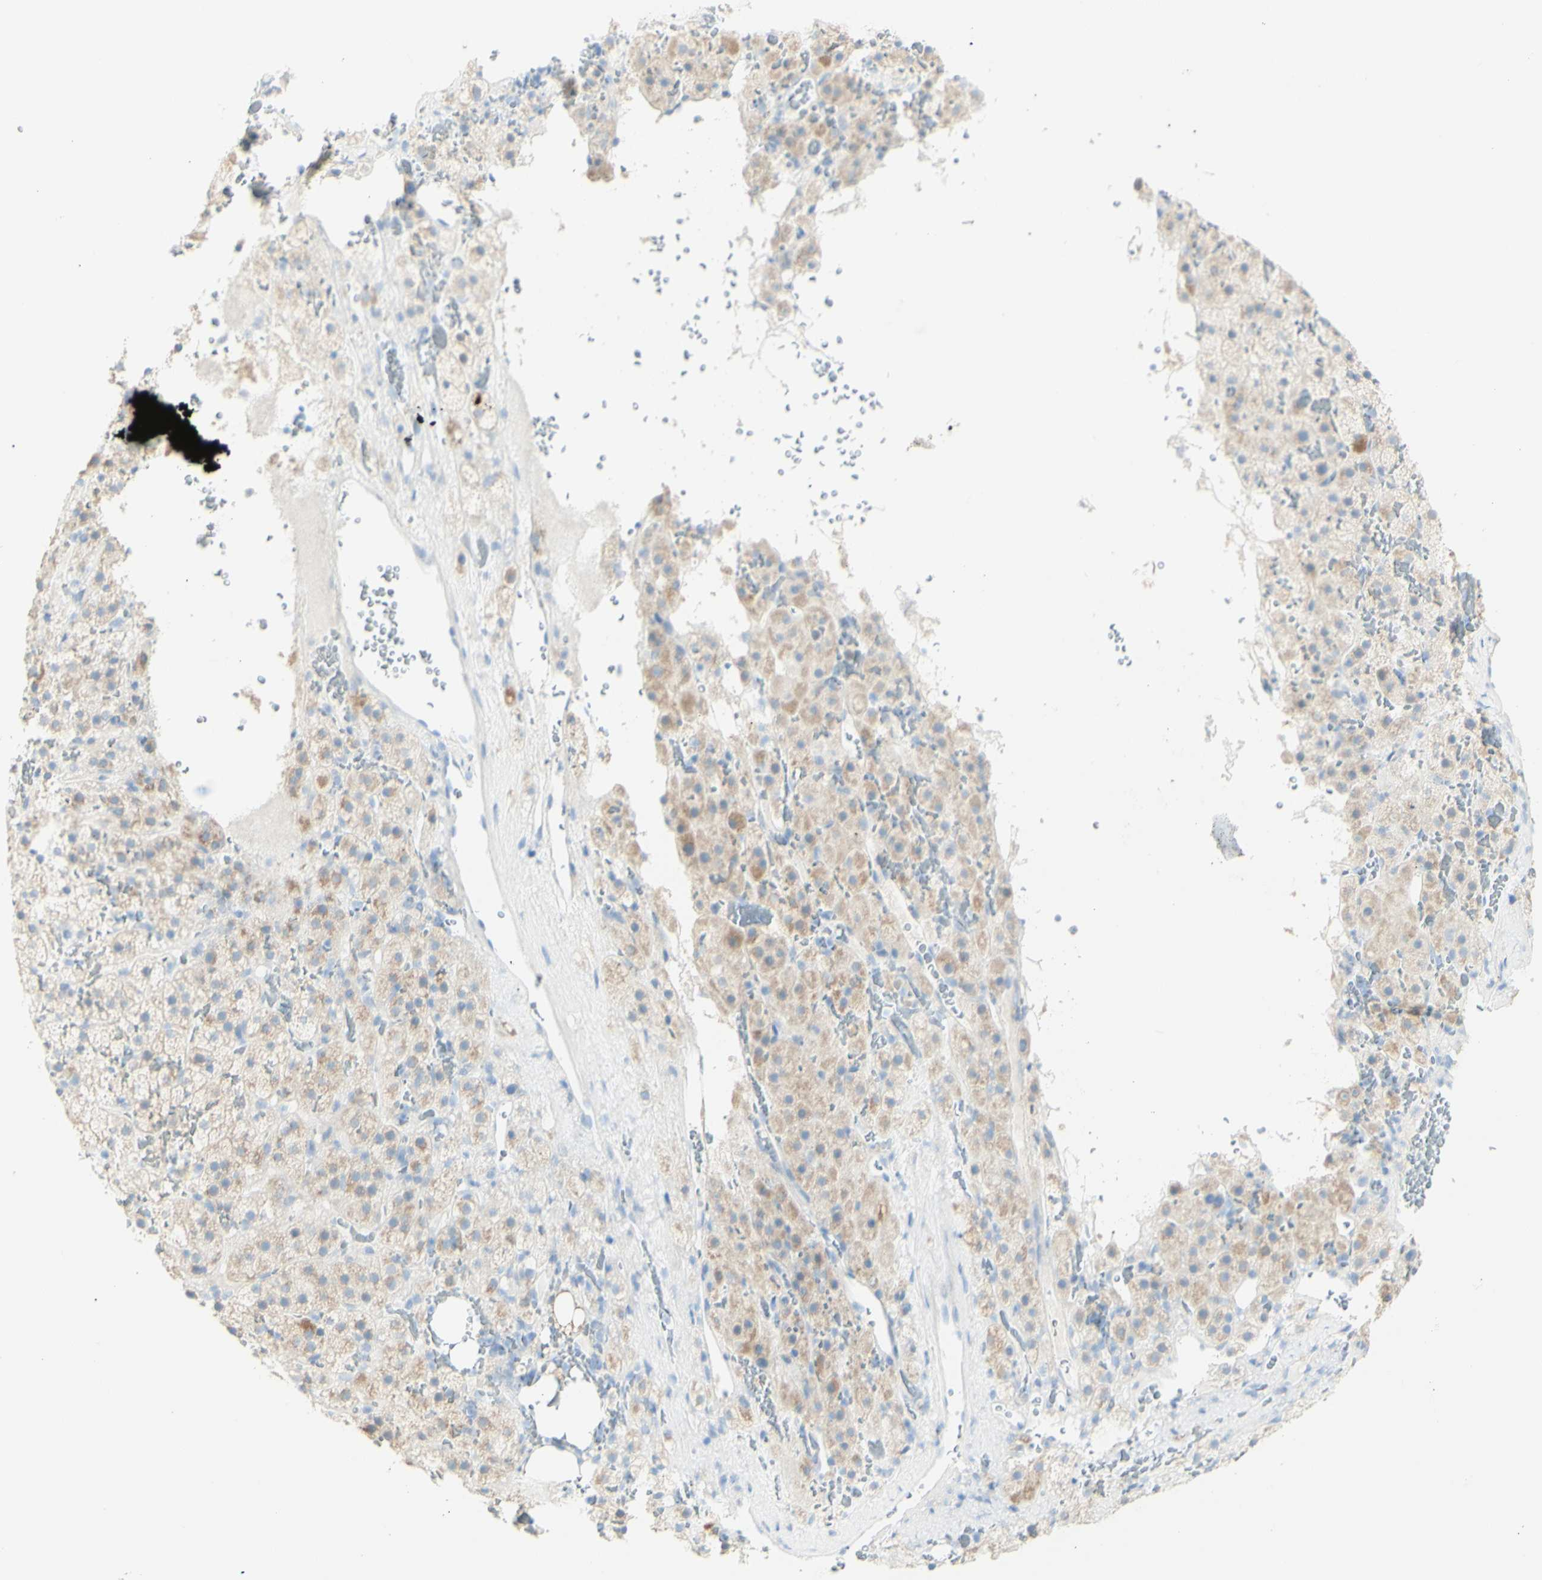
{"staining": {"intensity": "weak", "quantity": "25%-75%", "location": "cytoplasmic/membranous"}, "tissue": "adrenal gland", "cell_type": "Glandular cells", "image_type": "normal", "snomed": [{"axis": "morphology", "description": "Normal tissue, NOS"}, {"axis": "topography", "description": "Adrenal gland"}], "caption": "Protein staining demonstrates weak cytoplasmic/membranous staining in about 25%-75% of glandular cells in normal adrenal gland. The staining is performed using DAB (3,3'-diaminobenzidine) brown chromogen to label protein expression. The nuclei are counter-stained blue using hematoxylin.", "gene": "LETM1", "patient": {"sex": "female", "age": 59}}